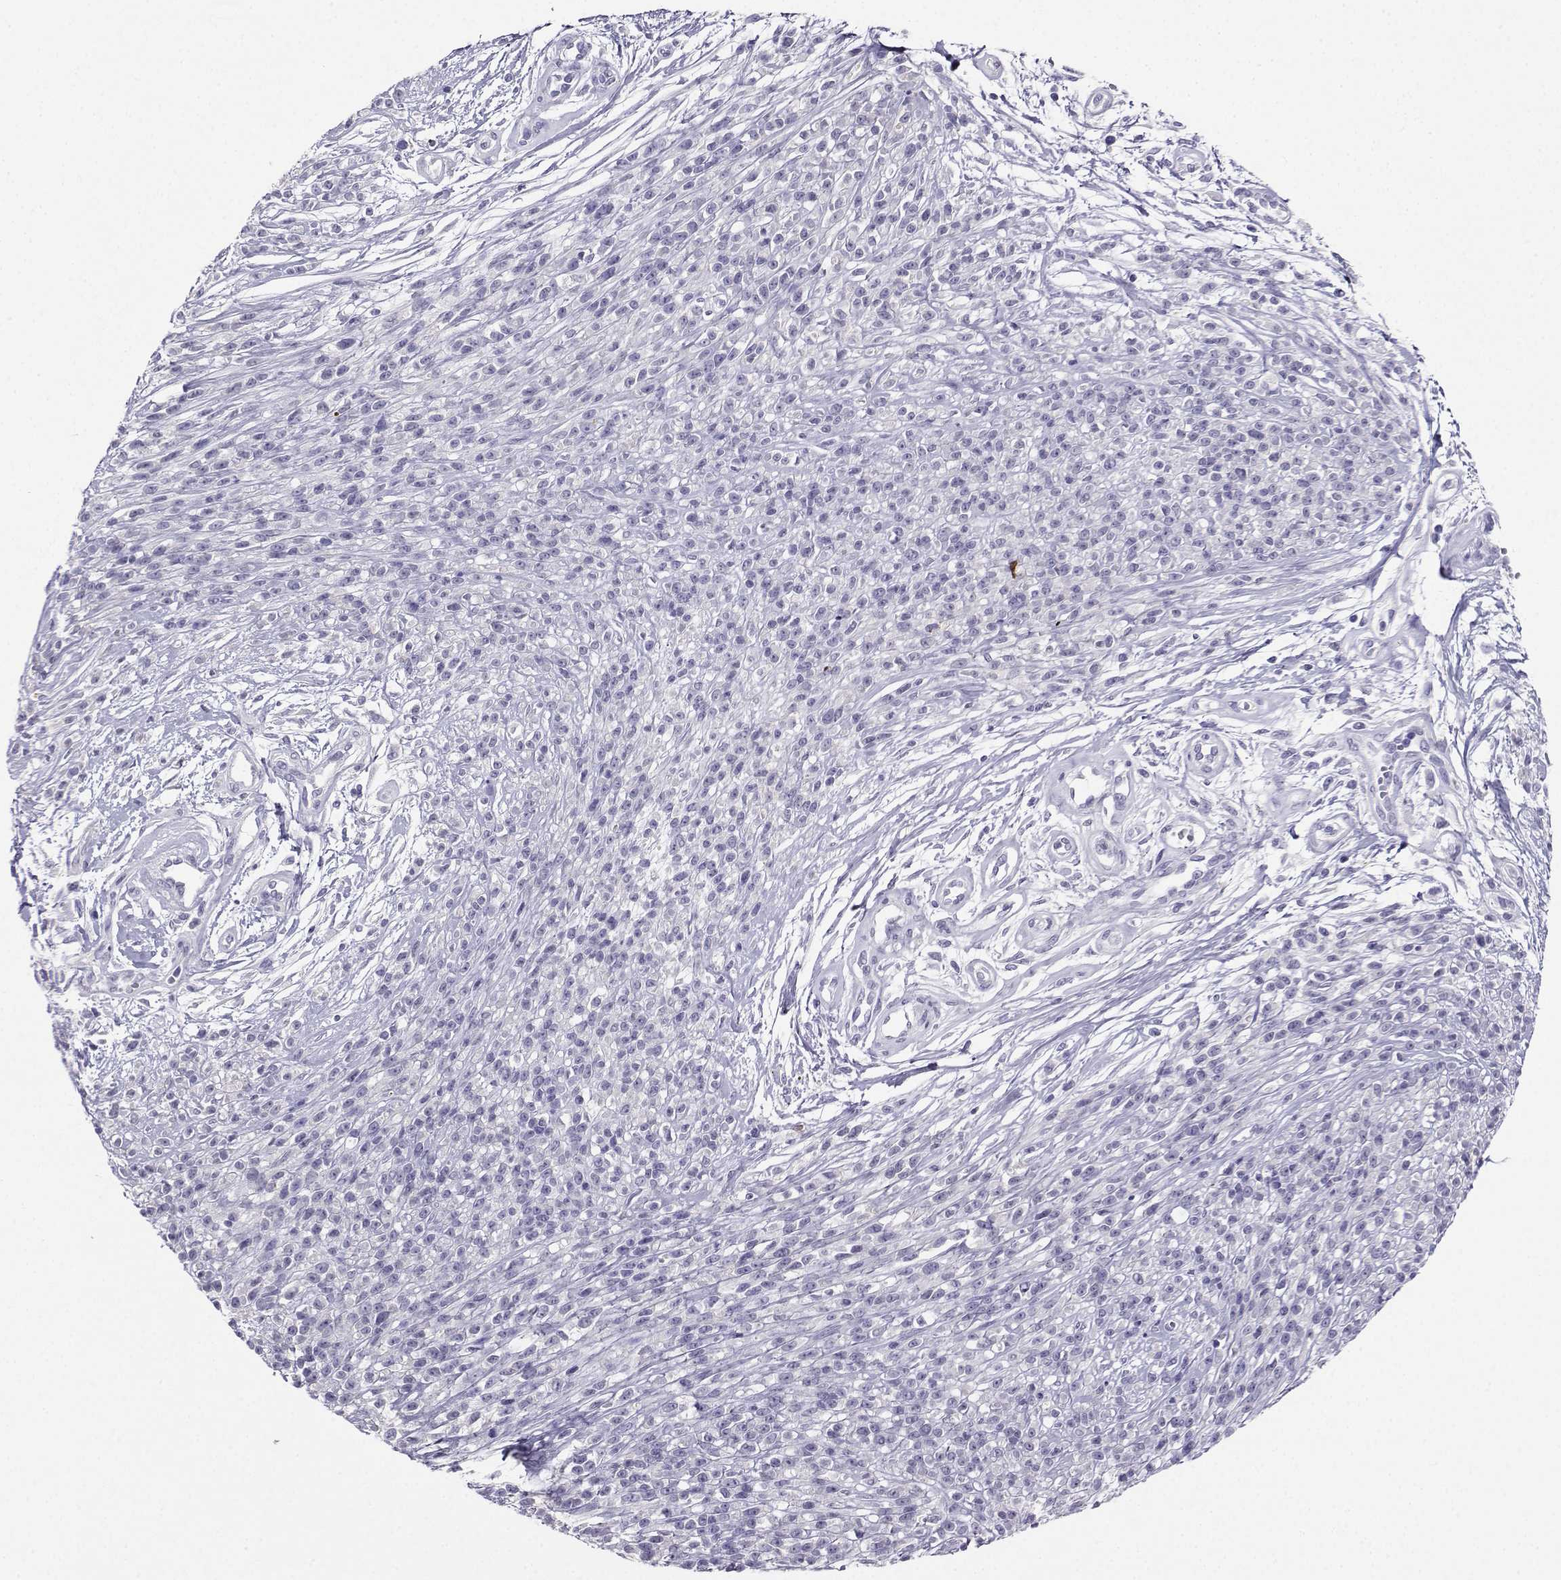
{"staining": {"intensity": "negative", "quantity": "none", "location": "none"}, "tissue": "melanoma", "cell_type": "Tumor cells", "image_type": "cancer", "snomed": [{"axis": "morphology", "description": "Malignant melanoma, NOS"}, {"axis": "topography", "description": "Skin"}, {"axis": "topography", "description": "Skin of trunk"}], "caption": "This is an IHC micrograph of human melanoma. There is no positivity in tumor cells.", "gene": "GRIK4", "patient": {"sex": "male", "age": 74}}